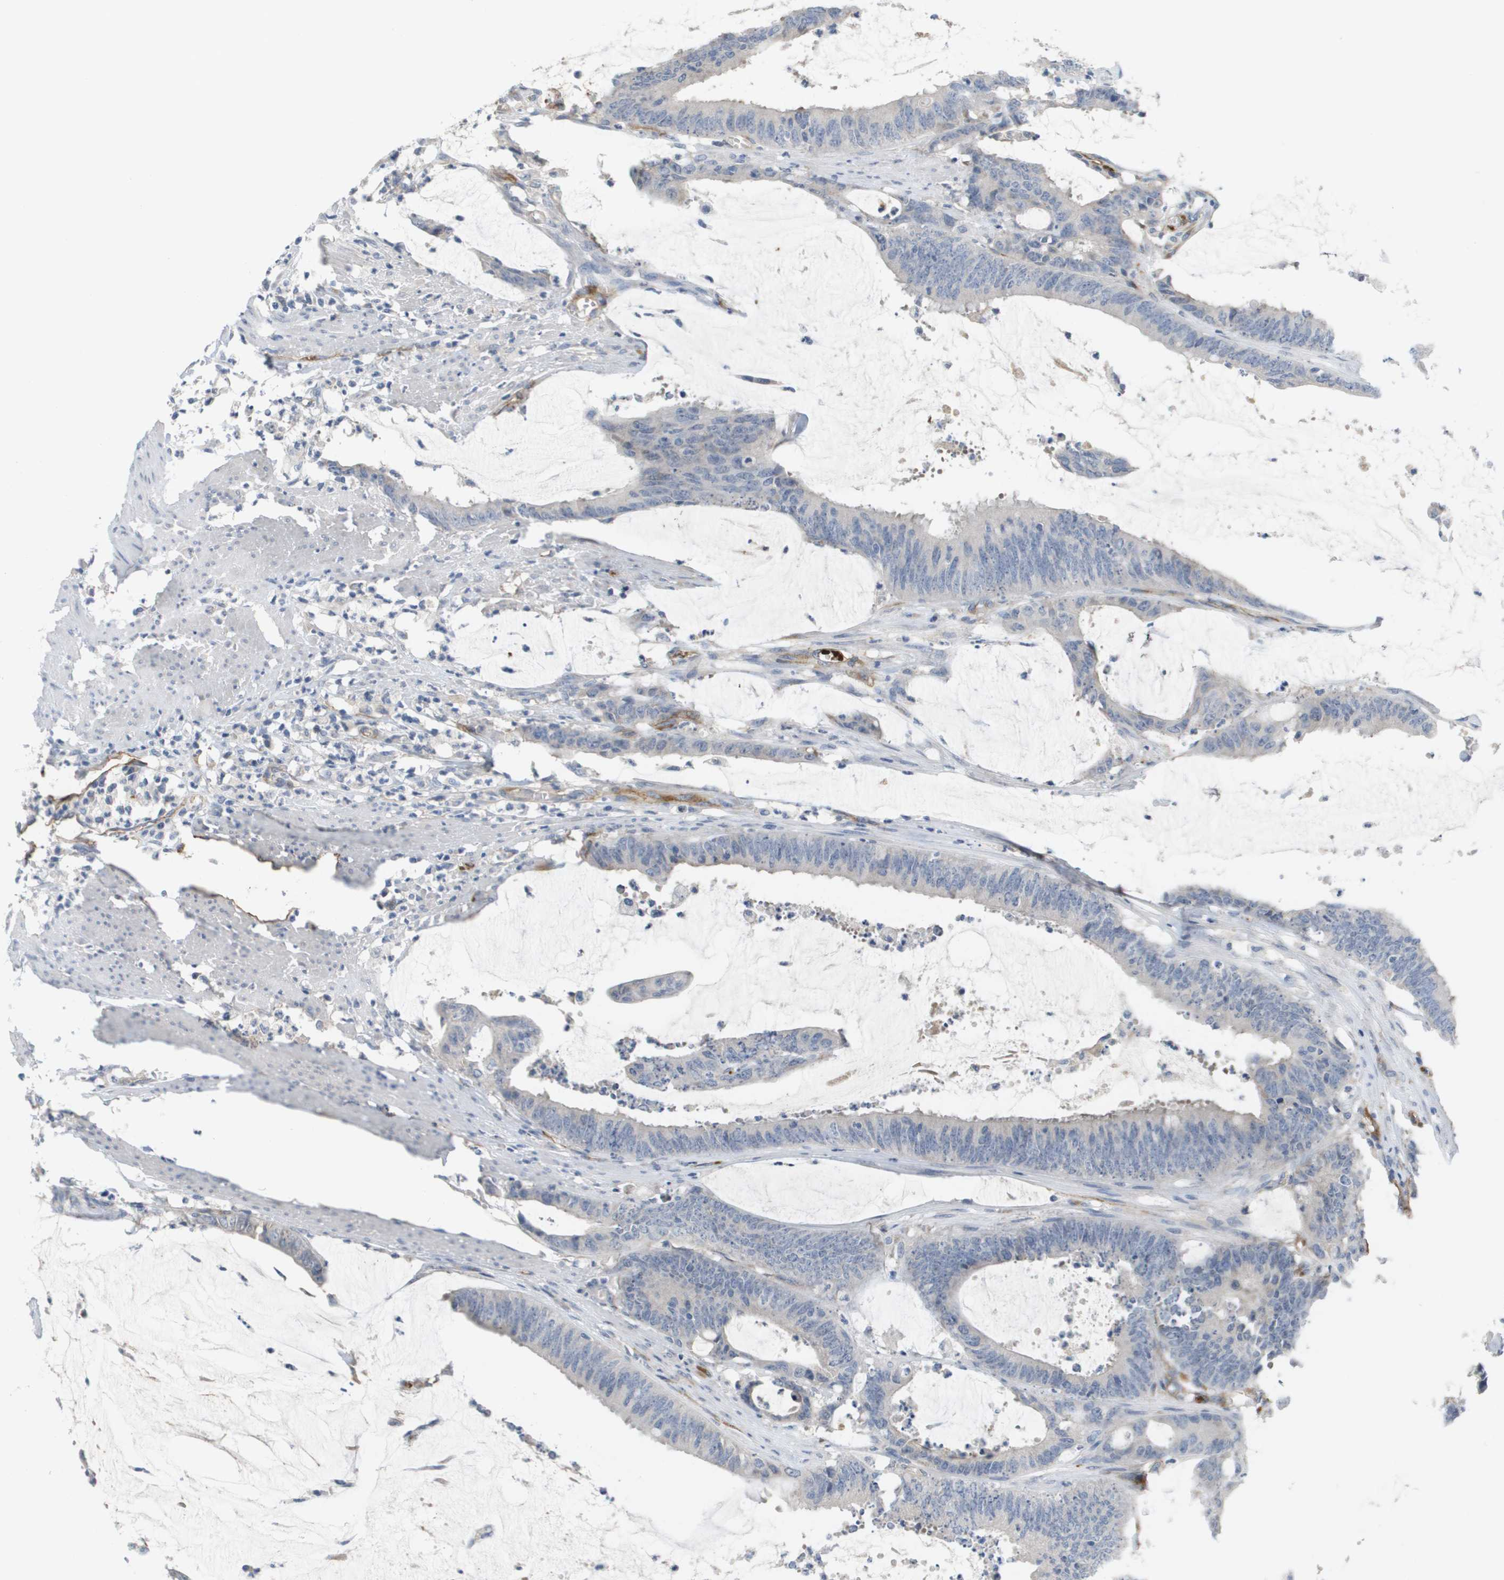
{"staining": {"intensity": "negative", "quantity": "none", "location": "none"}, "tissue": "colorectal cancer", "cell_type": "Tumor cells", "image_type": "cancer", "snomed": [{"axis": "morphology", "description": "Adenocarcinoma, NOS"}, {"axis": "topography", "description": "Rectum"}], "caption": "A high-resolution histopathology image shows immunohistochemistry (IHC) staining of colorectal cancer (adenocarcinoma), which exhibits no significant expression in tumor cells.", "gene": "ANGPT2", "patient": {"sex": "female", "age": 66}}